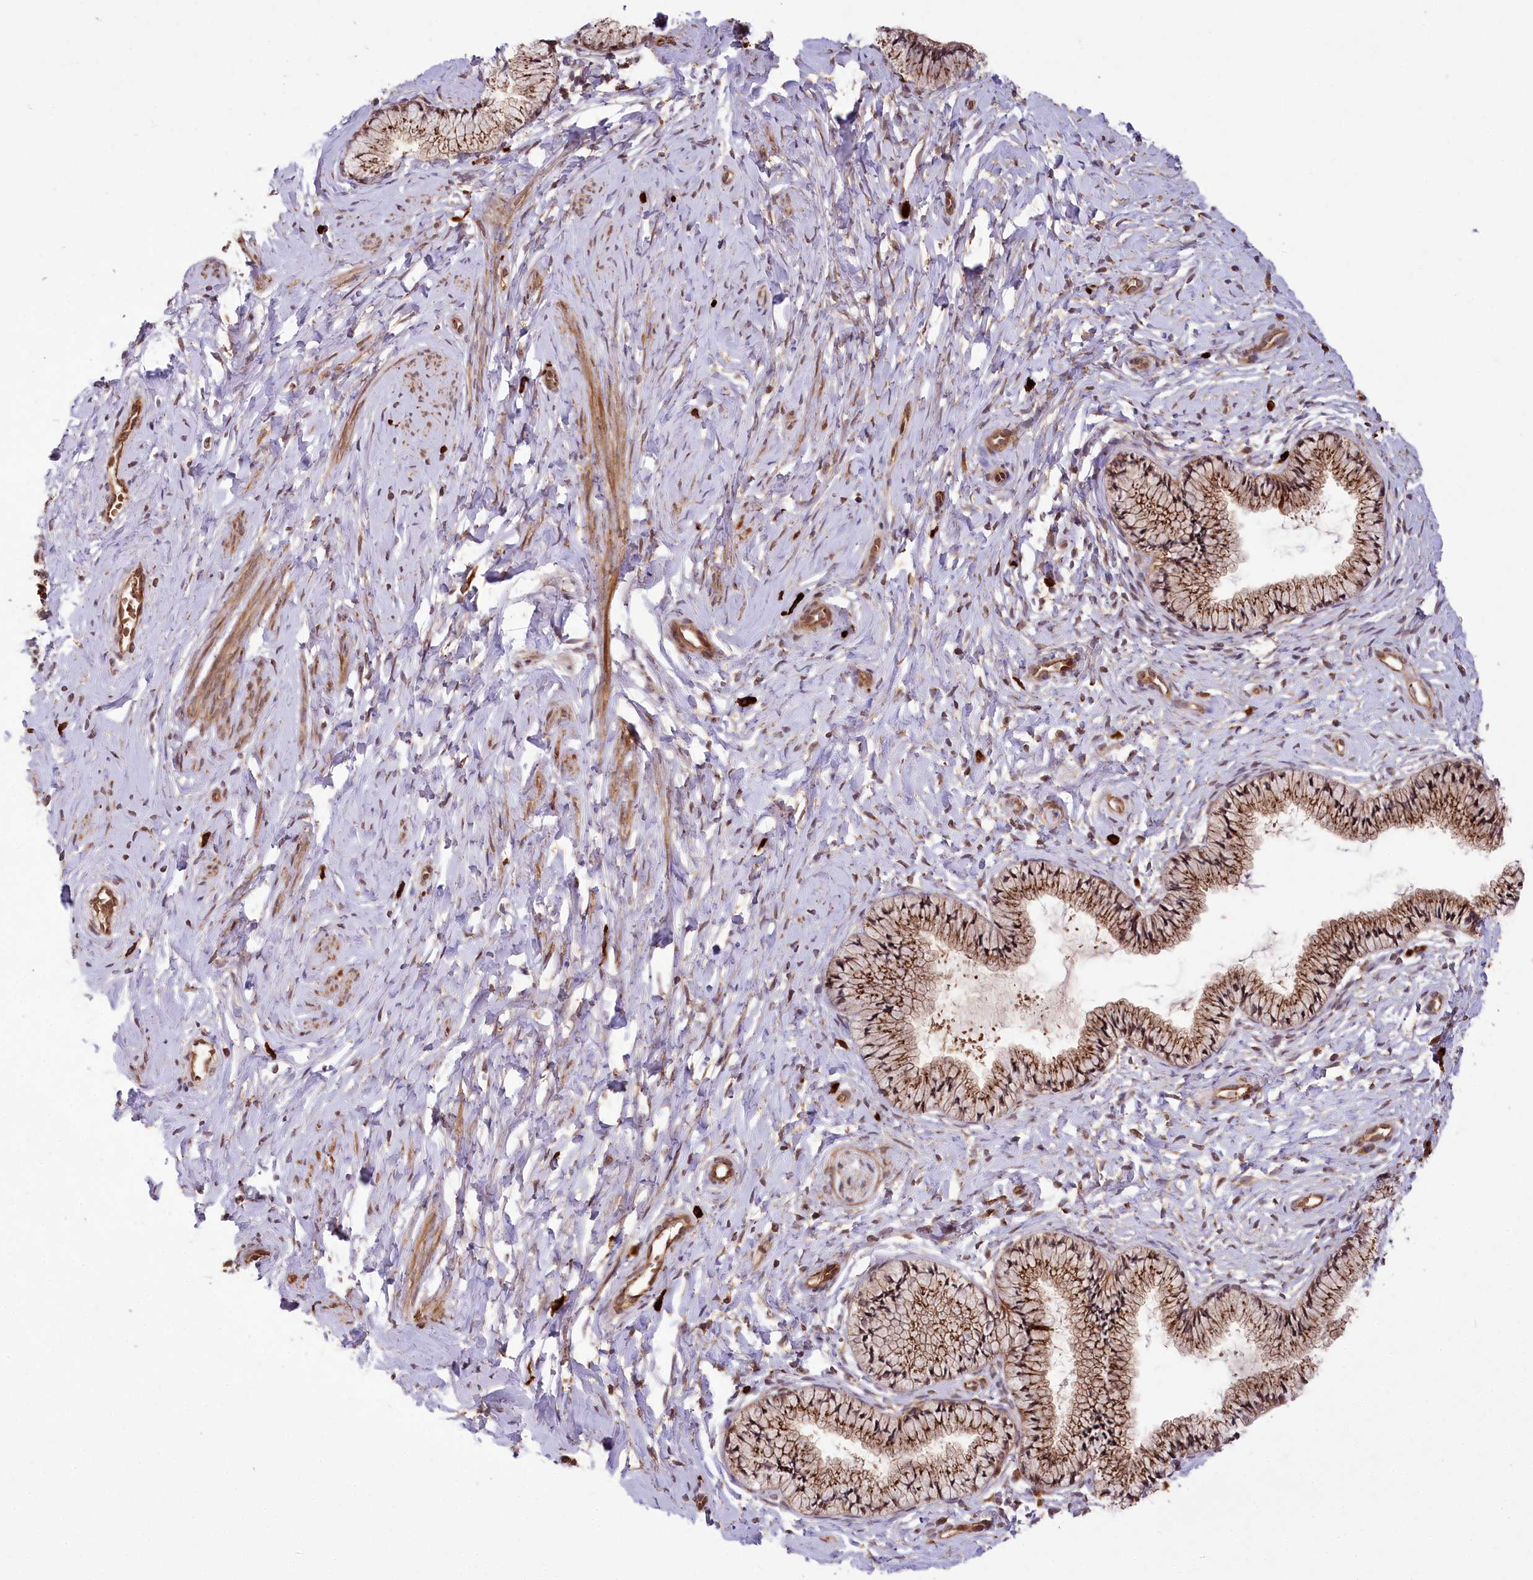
{"staining": {"intensity": "moderate", "quantity": ">75%", "location": "cytoplasmic/membranous,nuclear"}, "tissue": "cervix", "cell_type": "Glandular cells", "image_type": "normal", "snomed": [{"axis": "morphology", "description": "Normal tissue, NOS"}, {"axis": "topography", "description": "Cervix"}], "caption": "A brown stain labels moderate cytoplasmic/membranous,nuclear expression of a protein in glandular cells of unremarkable cervix. (brown staining indicates protein expression, while blue staining denotes nuclei).", "gene": "CARD19", "patient": {"sex": "female", "age": 33}}